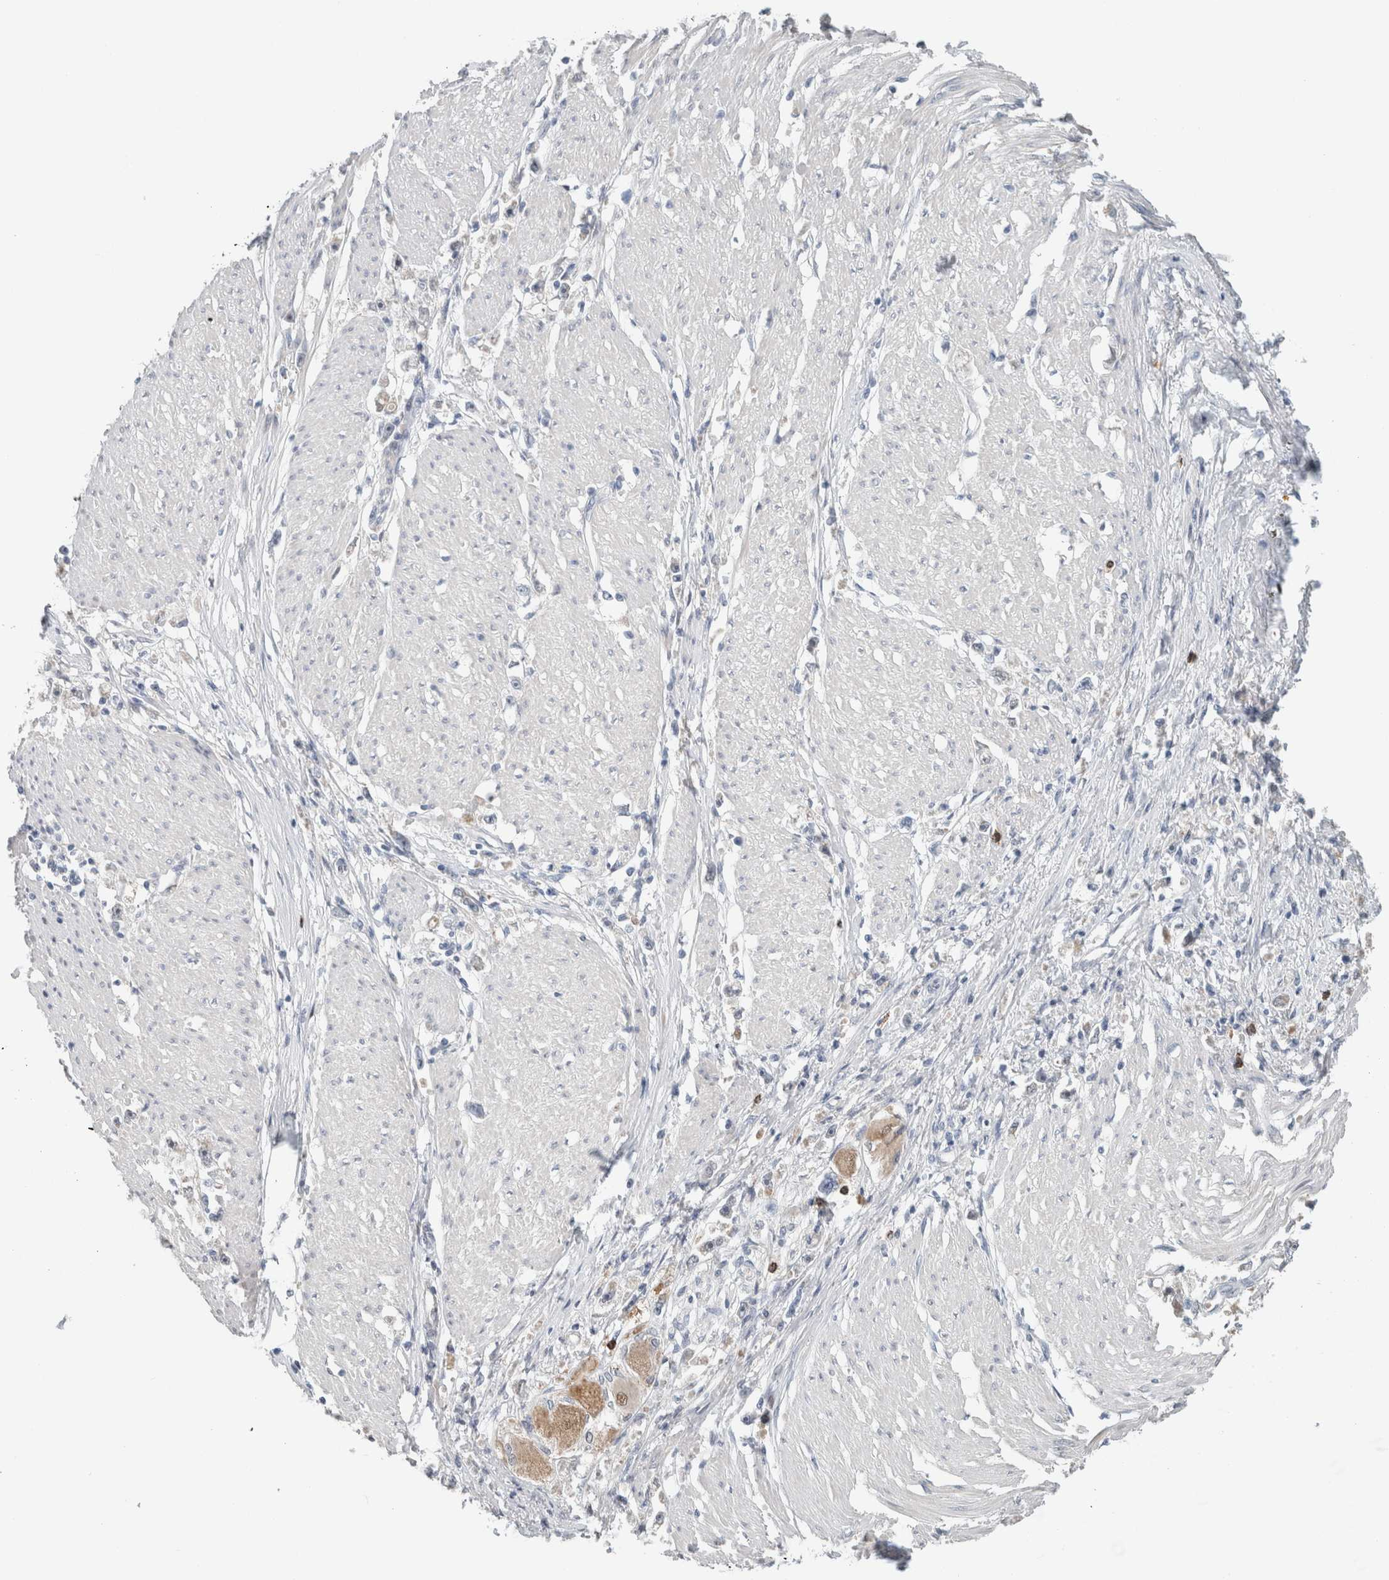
{"staining": {"intensity": "moderate", "quantity": "25%-75%", "location": "cytoplasmic/membranous"}, "tissue": "stomach cancer", "cell_type": "Tumor cells", "image_type": "cancer", "snomed": [{"axis": "morphology", "description": "Adenocarcinoma, NOS"}, {"axis": "topography", "description": "Stomach"}], "caption": "A medium amount of moderate cytoplasmic/membranous staining is present in about 25%-75% of tumor cells in adenocarcinoma (stomach) tissue. Using DAB (brown) and hematoxylin (blue) stains, captured at high magnification using brightfield microscopy.", "gene": "CRAT", "patient": {"sex": "female", "age": 59}}